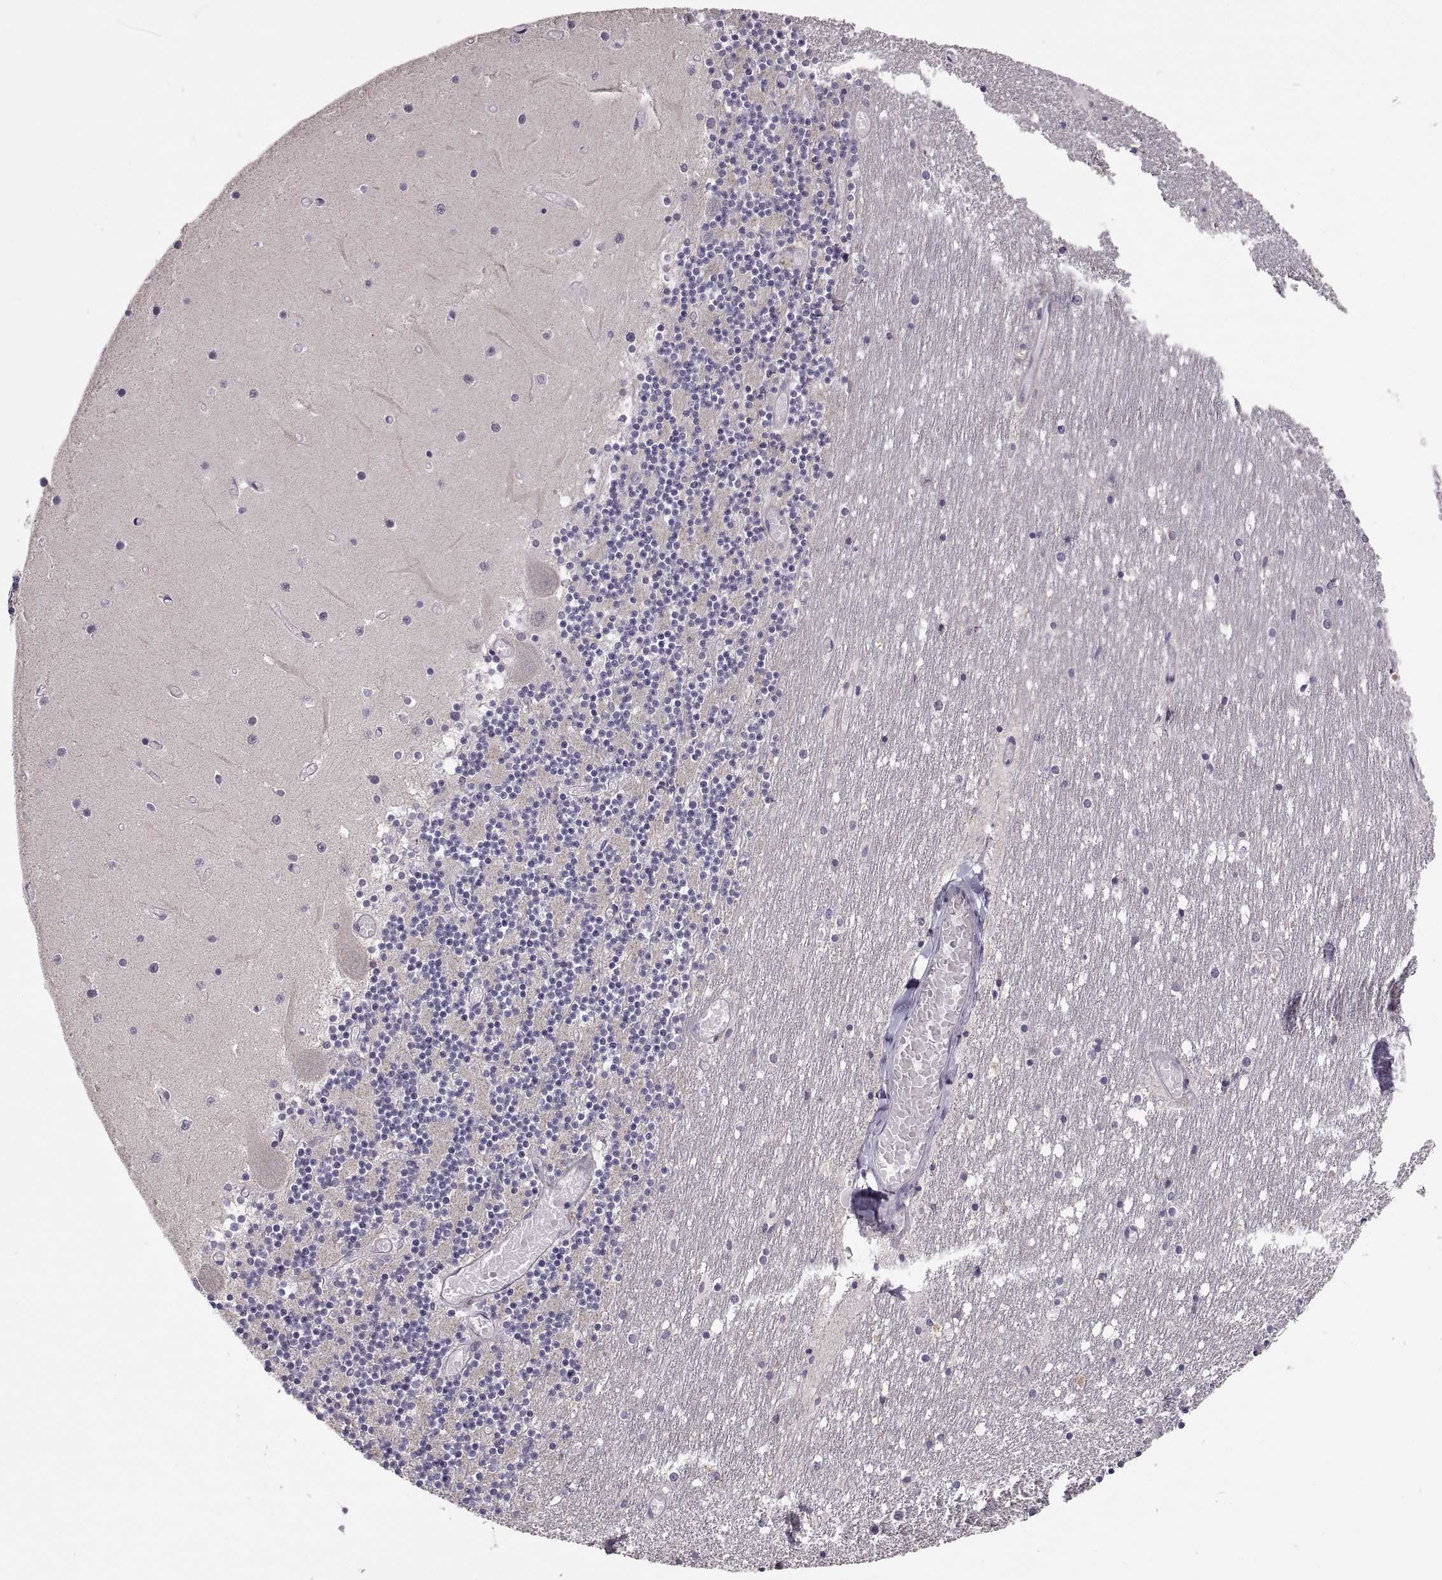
{"staining": {"intensity": "negative", "quantity": "none", "location": "none"}, "tissue": "cerebellum", "cell_type": "Cells in granular layer", "image_type": "normal", "snomed": [{"axis": "morphology", "description": "Normal tissue, NOS"}, {"axis": "topography", "description": "Cerebellum"}], "caption": "Cerebellum was stained to show a protein in brown. There is no significant positivity in cells in granular layer. Brightfield microscopy of immunohistochemistry stained with DAB (3,3'-diaminobenzidine) (brown) and hematoxylin (blue), captured at high magnification.", "gene": "ACSBG2", "patient": {"sex": "female", "age": 28}}